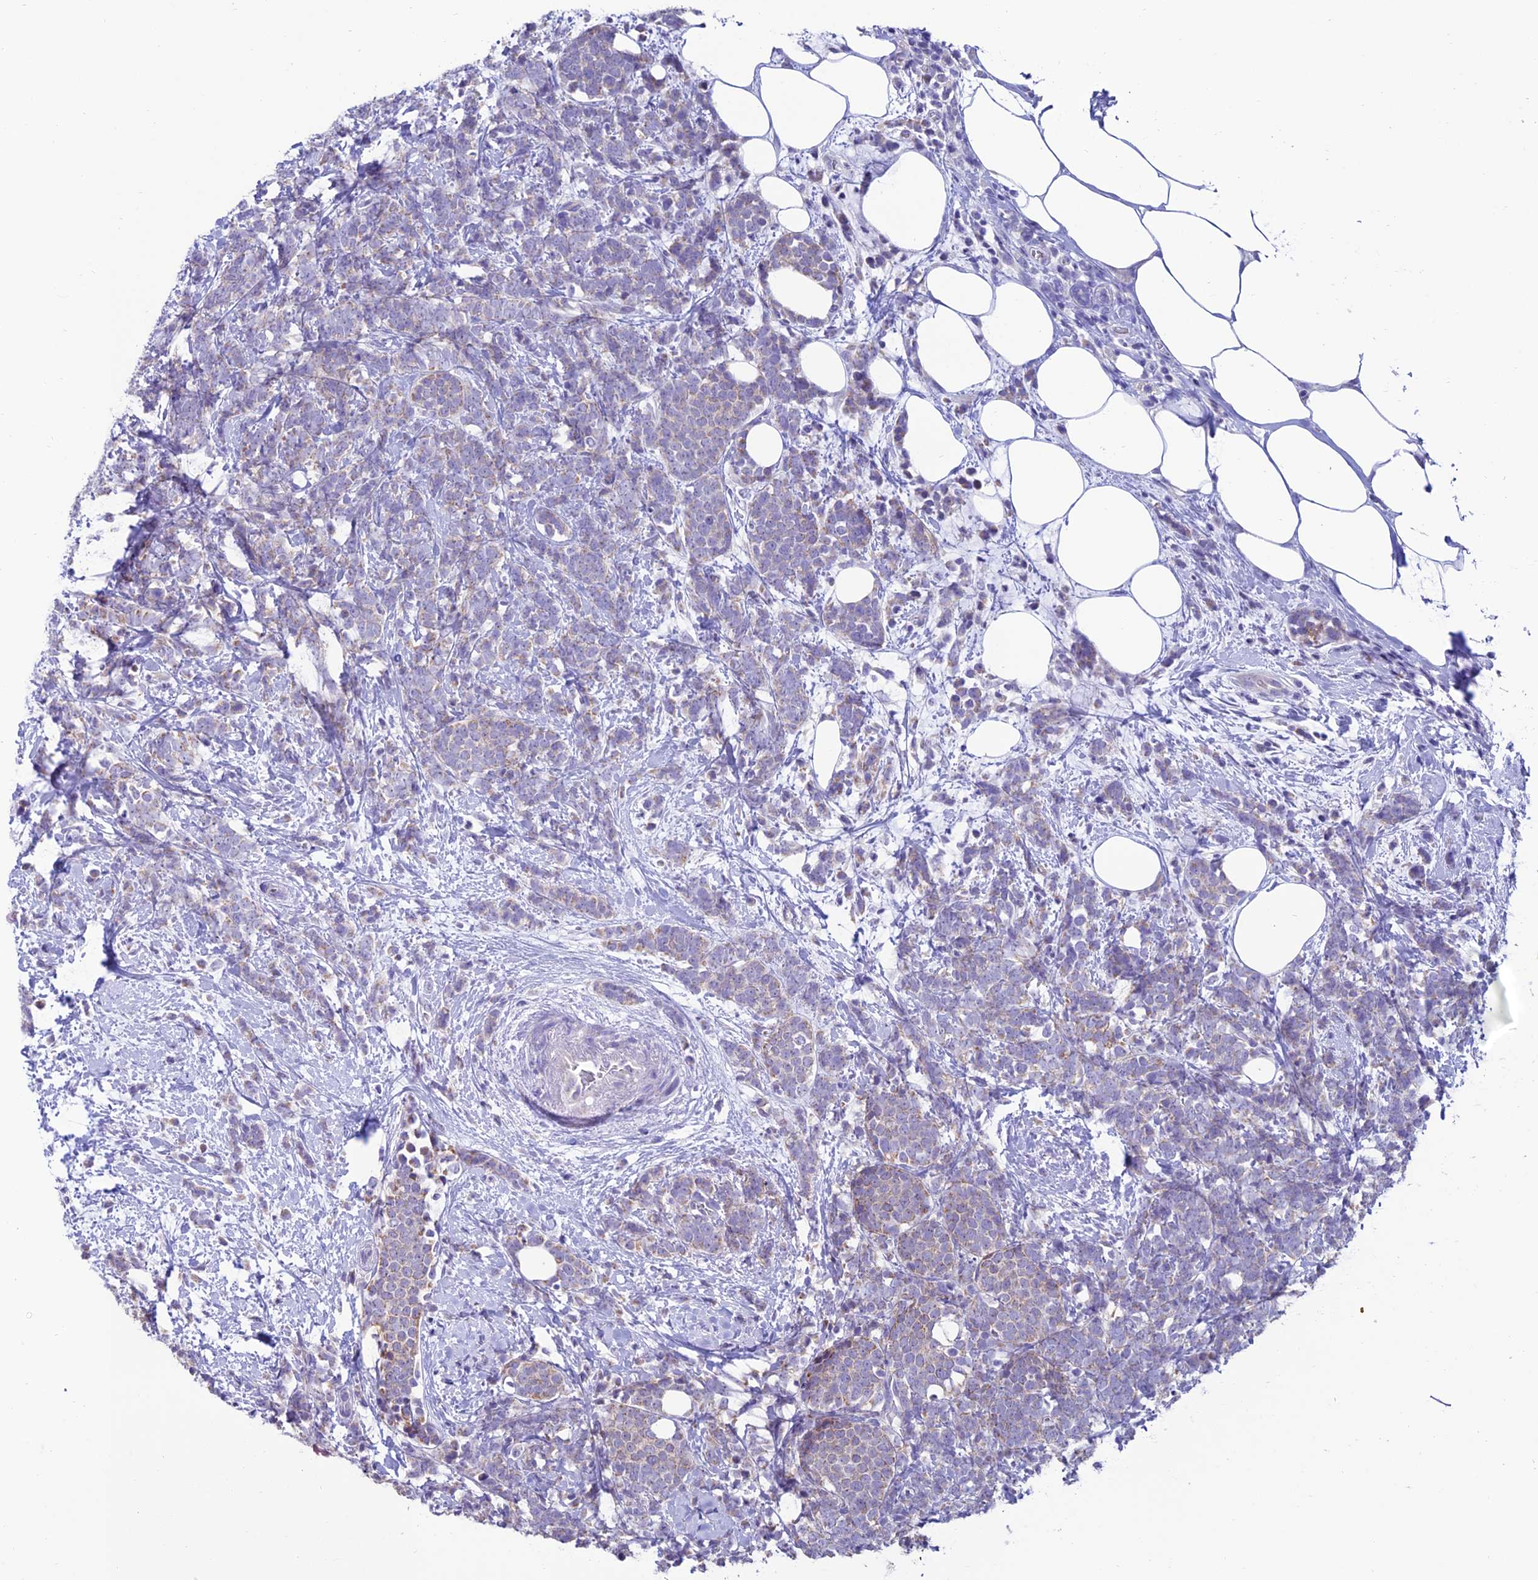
{"staining": {"intensity": "weak", "quantity": "<25%", "location": "cytoplasmic/membranous"}, "tissue": "breast cancer", "cell_type": "Tumor cells", "image_type": "cancer", "snomed": [{"axis": "morphology", "description": "Lobular carcinoma"}, {"axis": "topography", "description": "Breast"}], "caption": "Immunohistochemistry image of breast cancer stained for a protein (brown), which displays no staining in tumor cells.", "gene": "SLC10A1", "patient": {"sex": "female", "age": 58}}